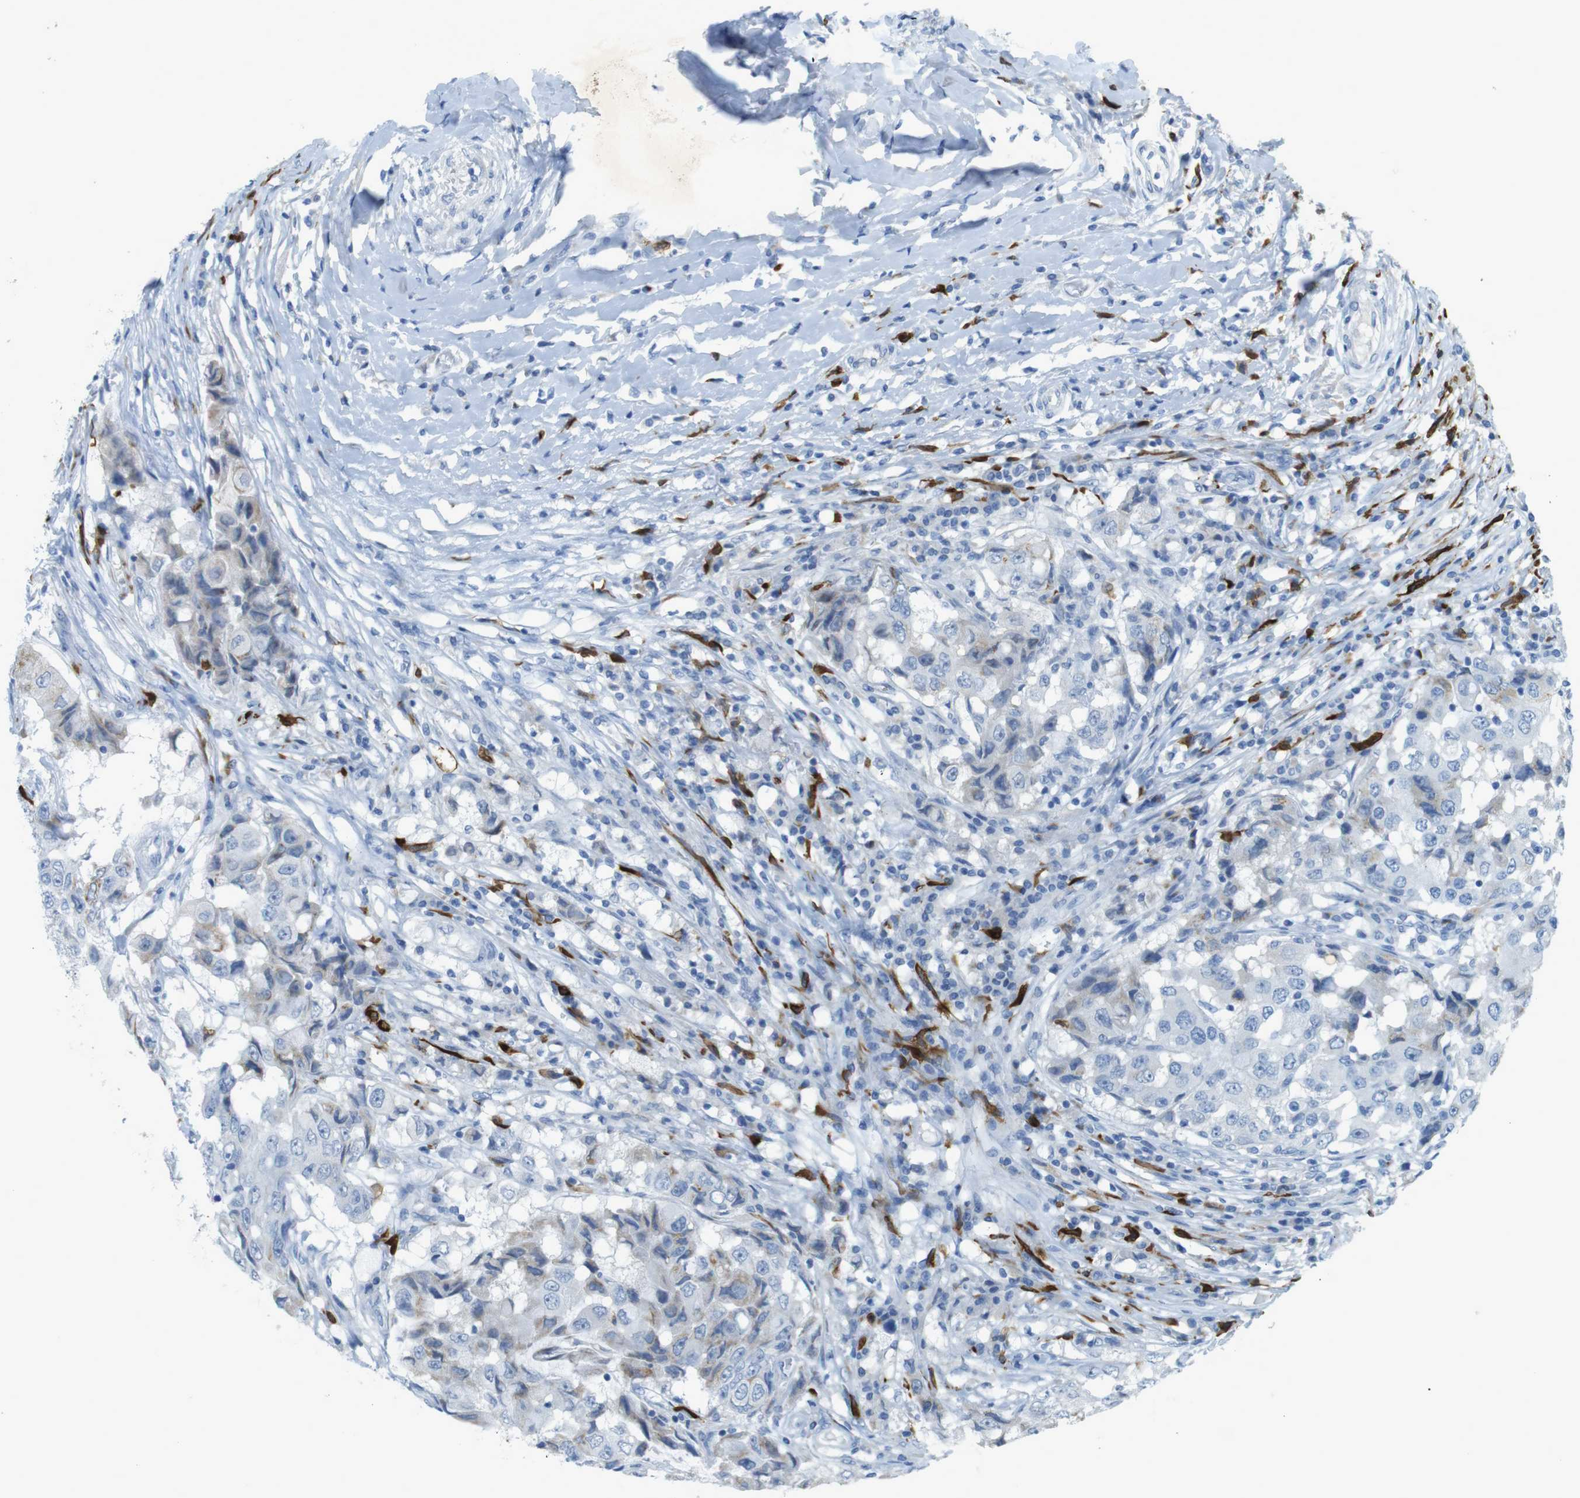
{"staining": {"intensity": "negative", "quantity": "none", "location": "none"}, "tissue": "breast cancer", "cell_type": "Tumor cells", "image_type": "cancer", "snomed": [{"axis": "morphology", "description": "Duct carcinoma"}, {"axis": "topography", "description": "Breast"}], "caption": "Immunohistochemical staining of human breast cancer exhibits no significant positivity in tumor cells.", "gene": "CD320", "patient": {"sex": "female", "age": 27}}